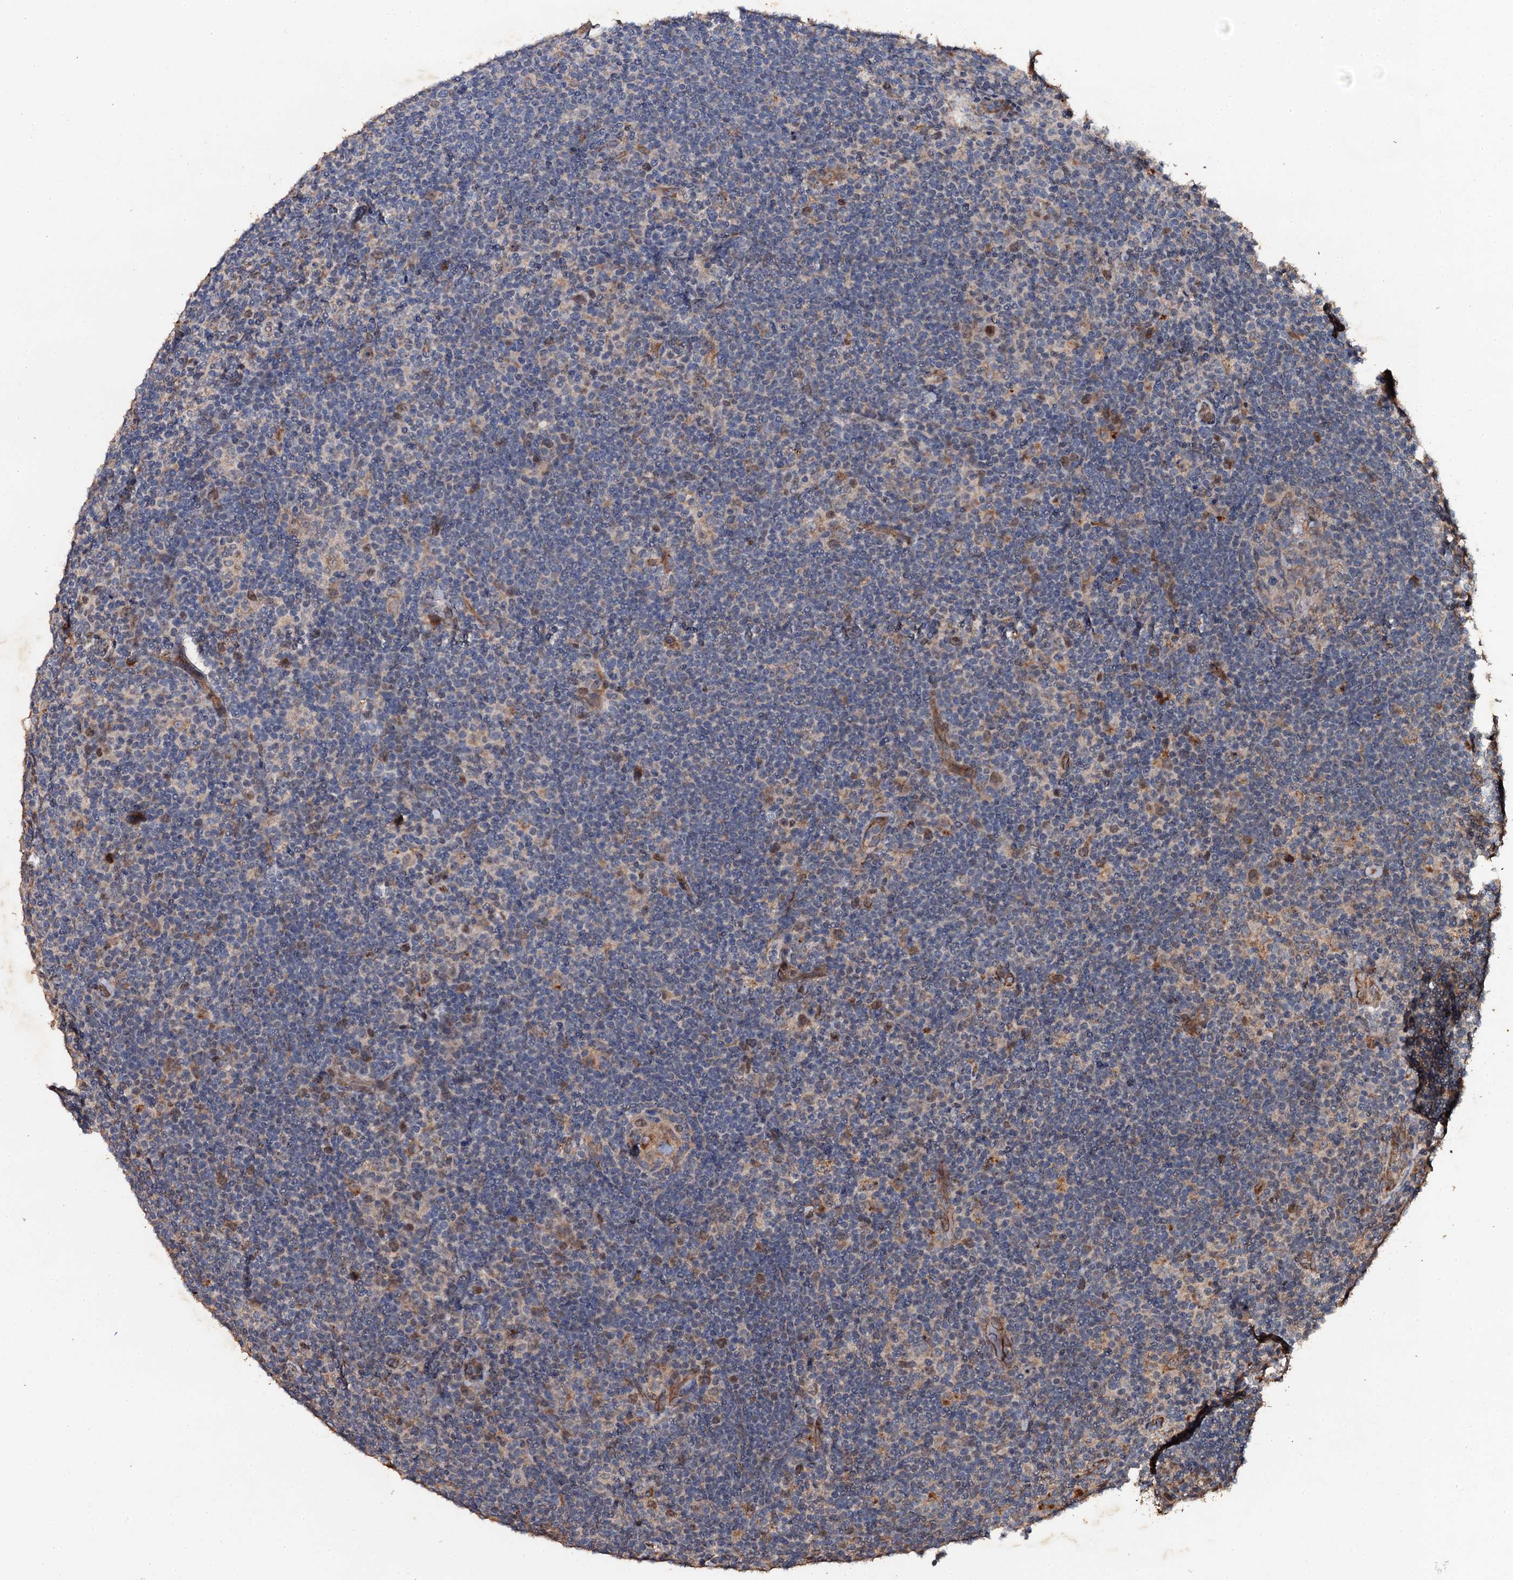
{"staining": {"intensity": "negative", "quantity": "none", "location": "none"}, "tissue": "lymphoma", "cell_type": "Tumor cells", "image_type": "cancer", "snomed": [{"axis": "morphology", "description": "Hodgkin's disease, NOS"}, {"axis": "topography", "description": "Lymph node"}], "caption": "The immunohistochemistry photomicrograph has no significant expression in tumor cells of lymphoma tissue.", "gene": "ADAMTS10", "patient": {"sex": "female", "age": 57}}